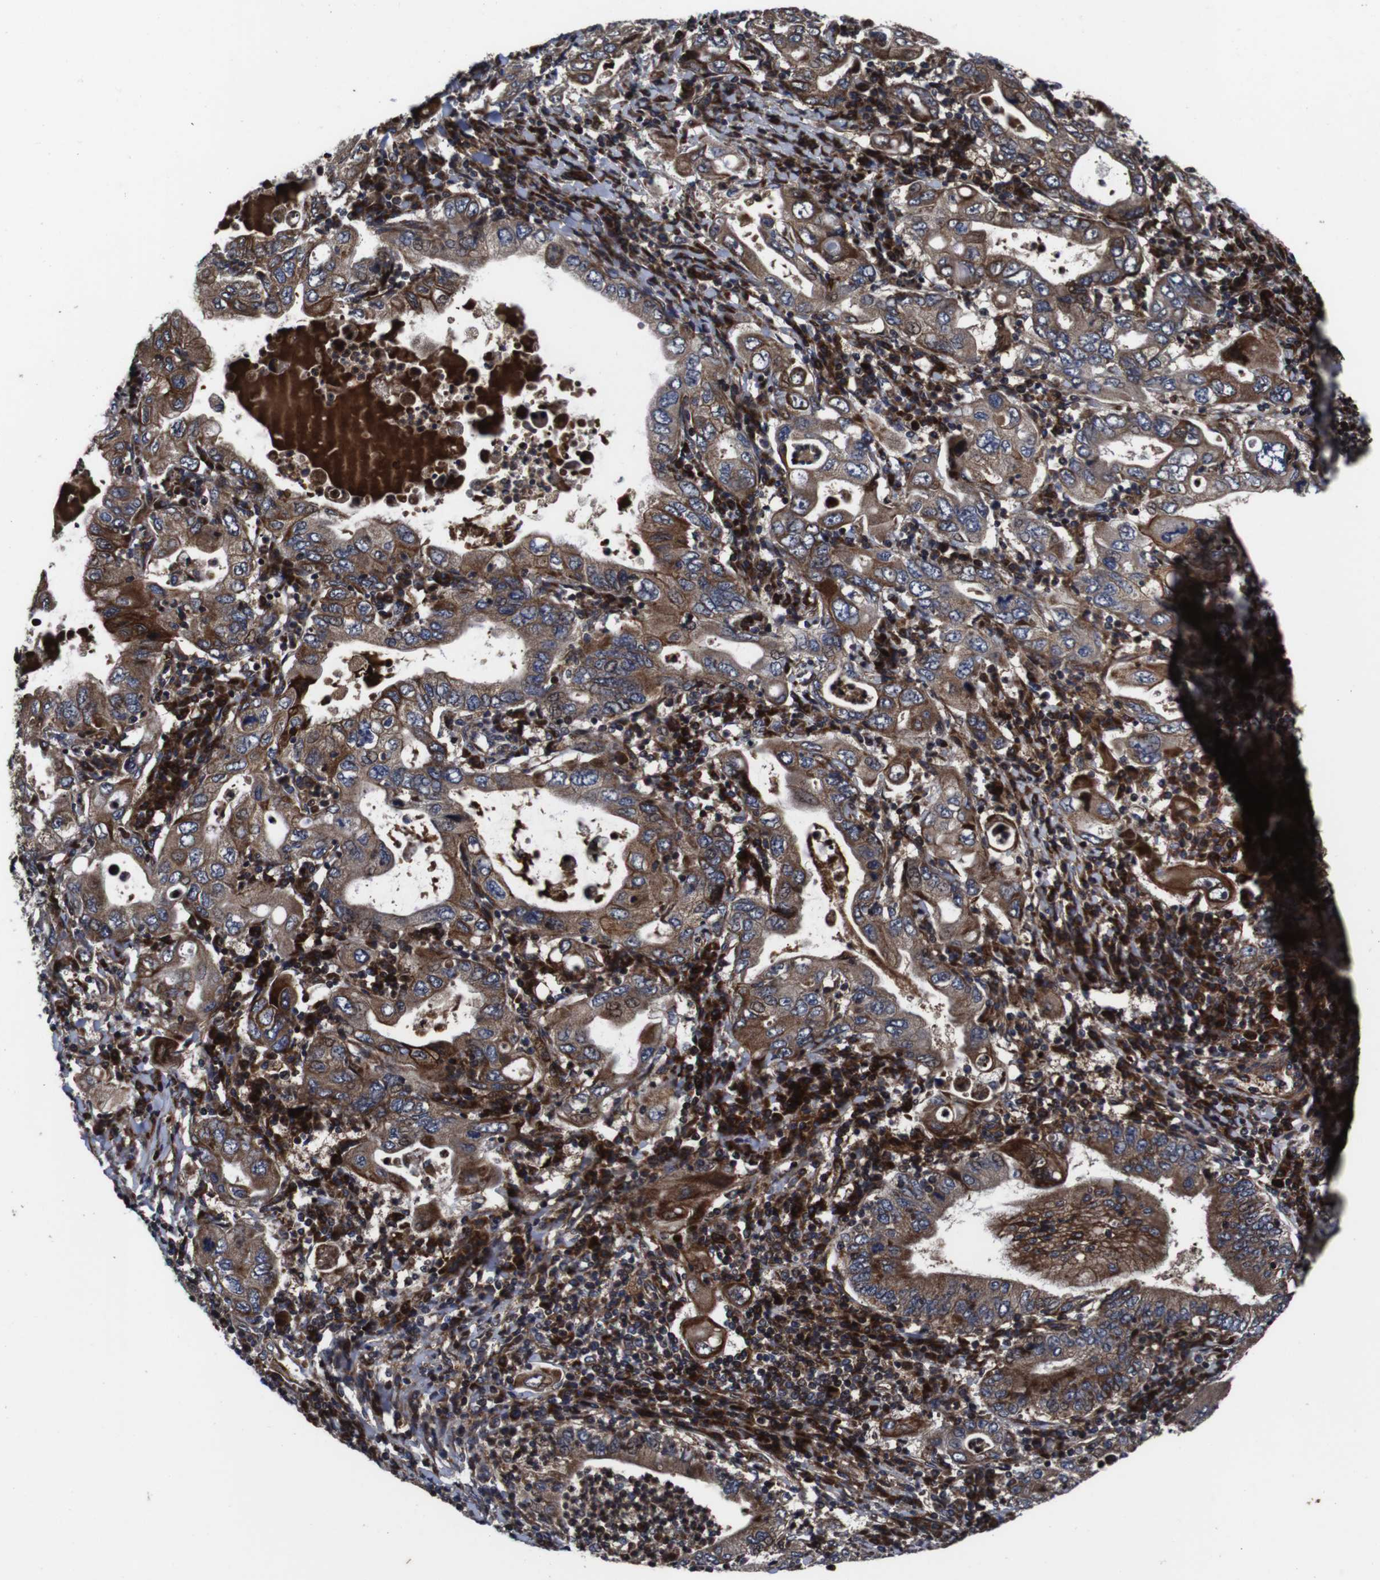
{"staining": {"intensity": "strong", "quantity": ">75%", "location": "cytoplasmic/membranous"}, "tissue": "stomach cancer", "cell_type": "Tumor cells", "image_type": "cancer", "snomed": [{"axis": "morphology", "description": "Normal tissue, NOS"}, {"axis": "morphology", "description": "Adenocarcinoma, NOS"}, {"axis": "topography", "description": "Esophagus"}, {"axis": "topography", "description": "Stomach, upper"}, {"axis": "topography", "description": "Peripheral nerve tissue"}], "caption": "This photomicrograph reveals immunohistochemistry staining of adenocarcinoma (stomach), with high strong cytoplasmic/membranous expression in approximately >75% of tumor cells.", "gene": "SMYD3", "patient": {"sex": "male", "age": 62}}